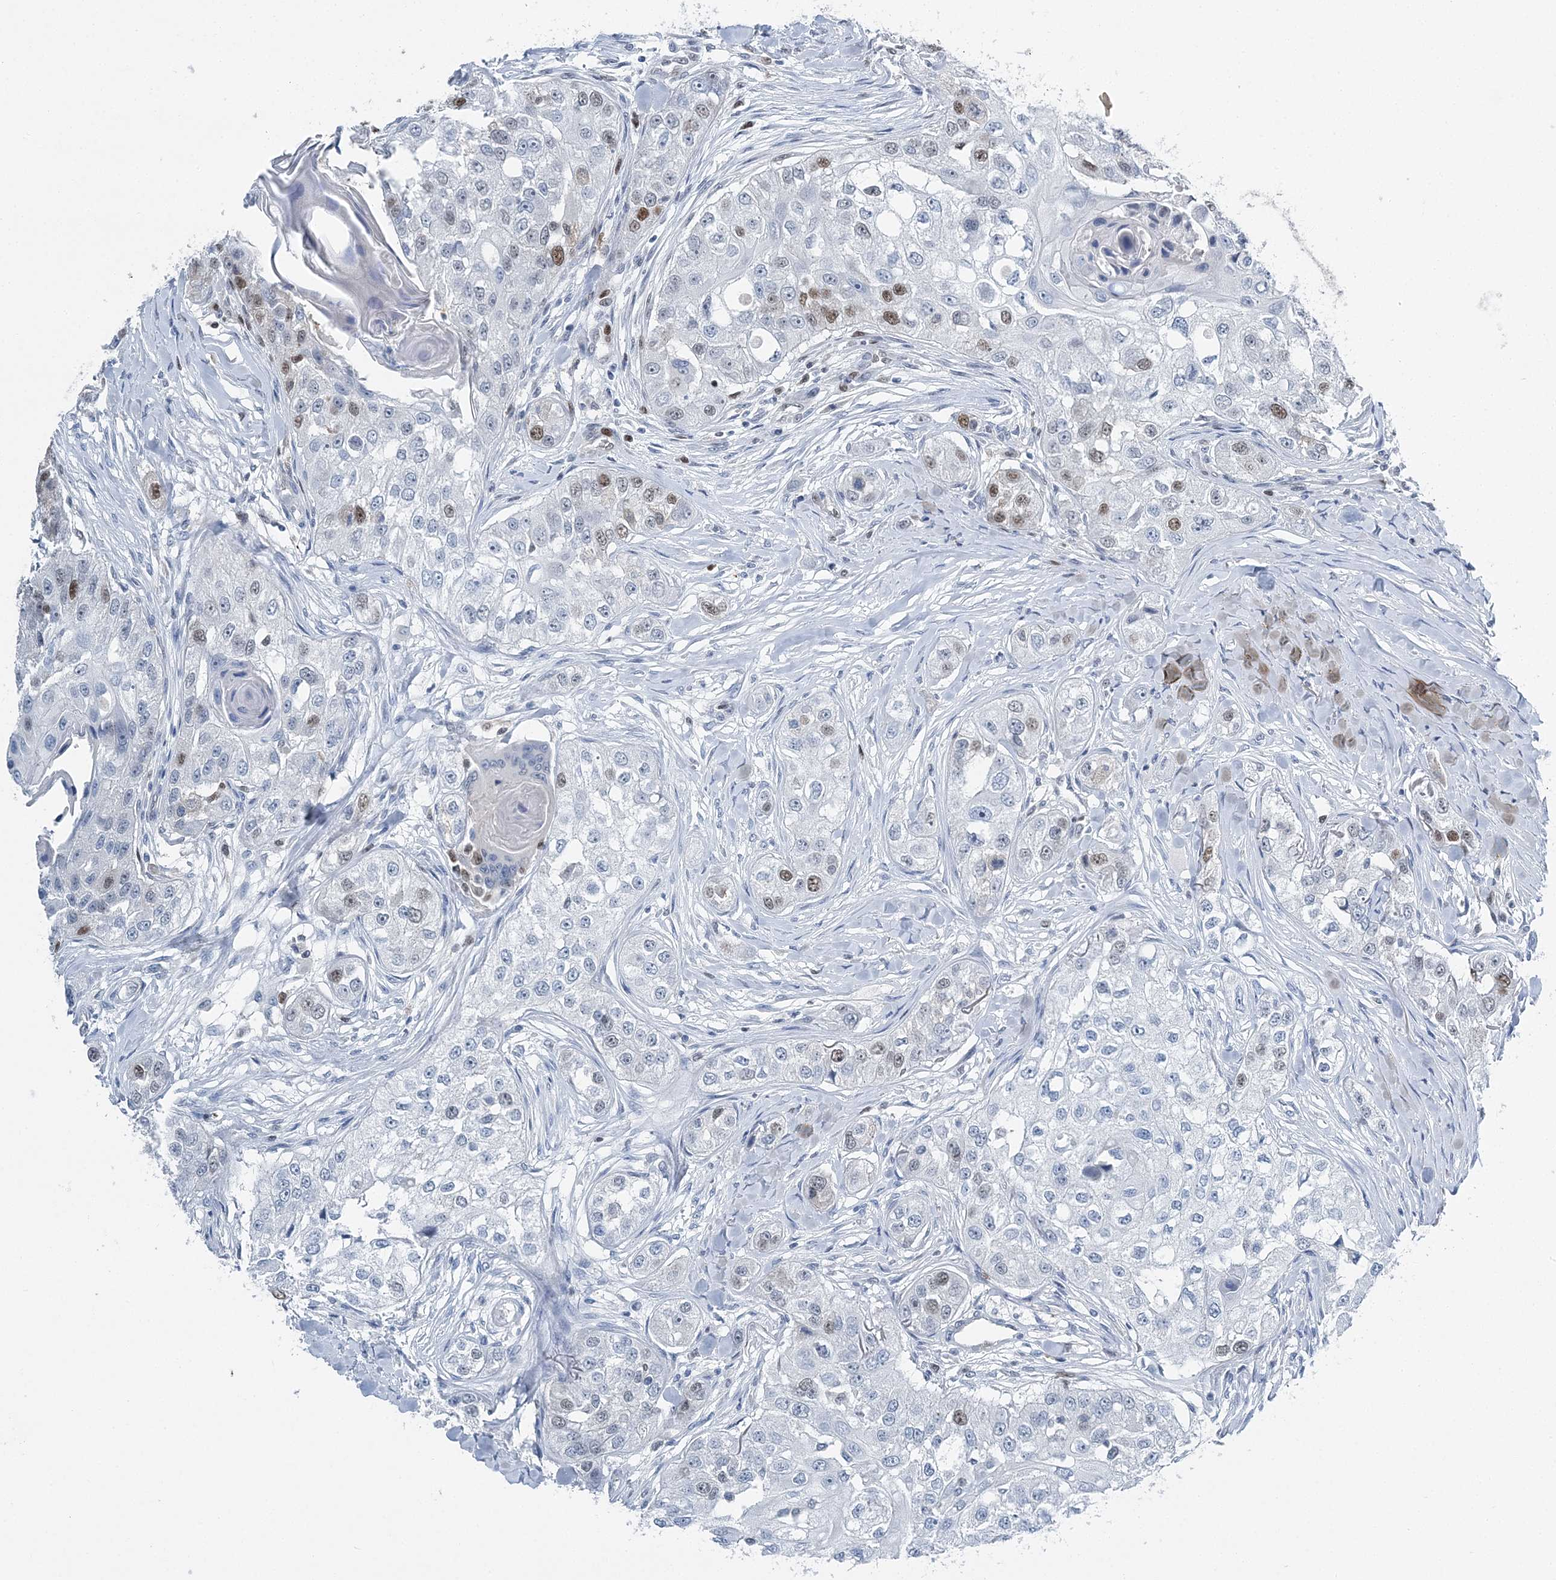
{"staining": {"intensity": "moderate", "quantity": "<25%", "location": "nuclear"}, "tissue": "head and neck cancer", "cell_type": "Tumor cells", "image_type": "cancer", "snomed": [{"axis": "morphology", "description": "Normal tissue, NOS"}, {"axis": "morphology", "description": "Squamous cell carcinoma, NOS"}, {"axis": "topography", "description": "Skeletal muscle"}, {"axis": "topography", "description": "Head-Neck"}], "caption": "Immunohistochemistry of head and neck cancer (squamous cell carcinoma) displays low levels of moderate nuclear staining in approximately <25% of tumor cells.", "gene": "HAT1", "patient": {"sex": "male", "age": 51}}